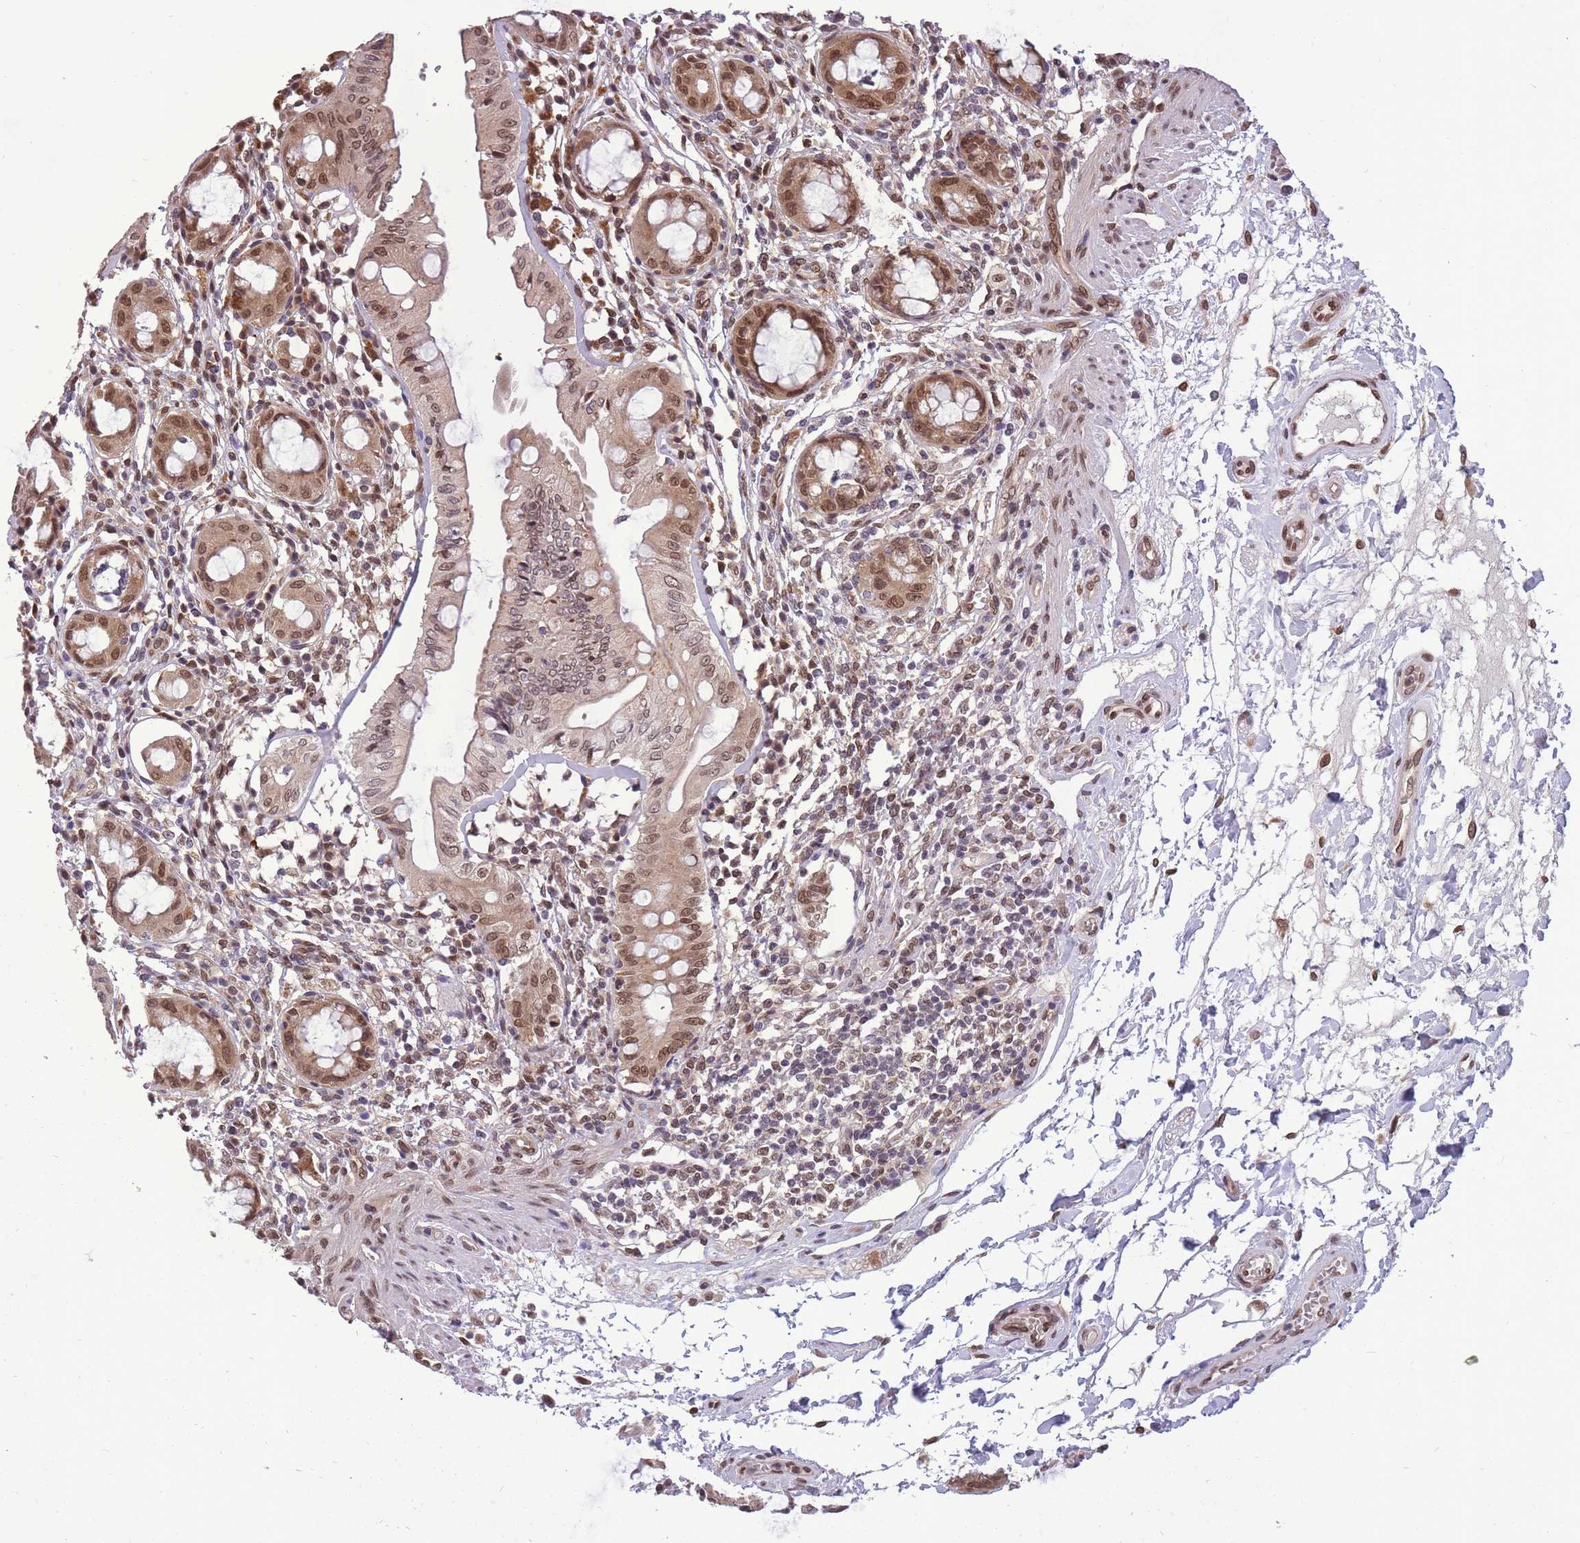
{"staining": {"intensity": "moderate", "quantity": ">75%", "location": "cytoplasmic/membranous,nuclear"}, "tissue": "rectum", "cell_type": "Glandular cells", "image_type": "normal", "snomed": [{"axis": "morphology", "description": "Normal tissue, NOS"}, {"axis": "topography", "description": "Rectum"}], "caption": "Normal rectum demonstrates moderate cytoplasmic/membranous,nuclear expression in about >75% of glandular cells, visualized by immunohistochemistry. The staining was performed using DAB (3,3'-diaminobenzidine), with brown indicating positive protein expression. Nuclei are stained blue with hematoxylin.", "gene": "CDIP1", "patient": {"sex": "female", "age": 57}}